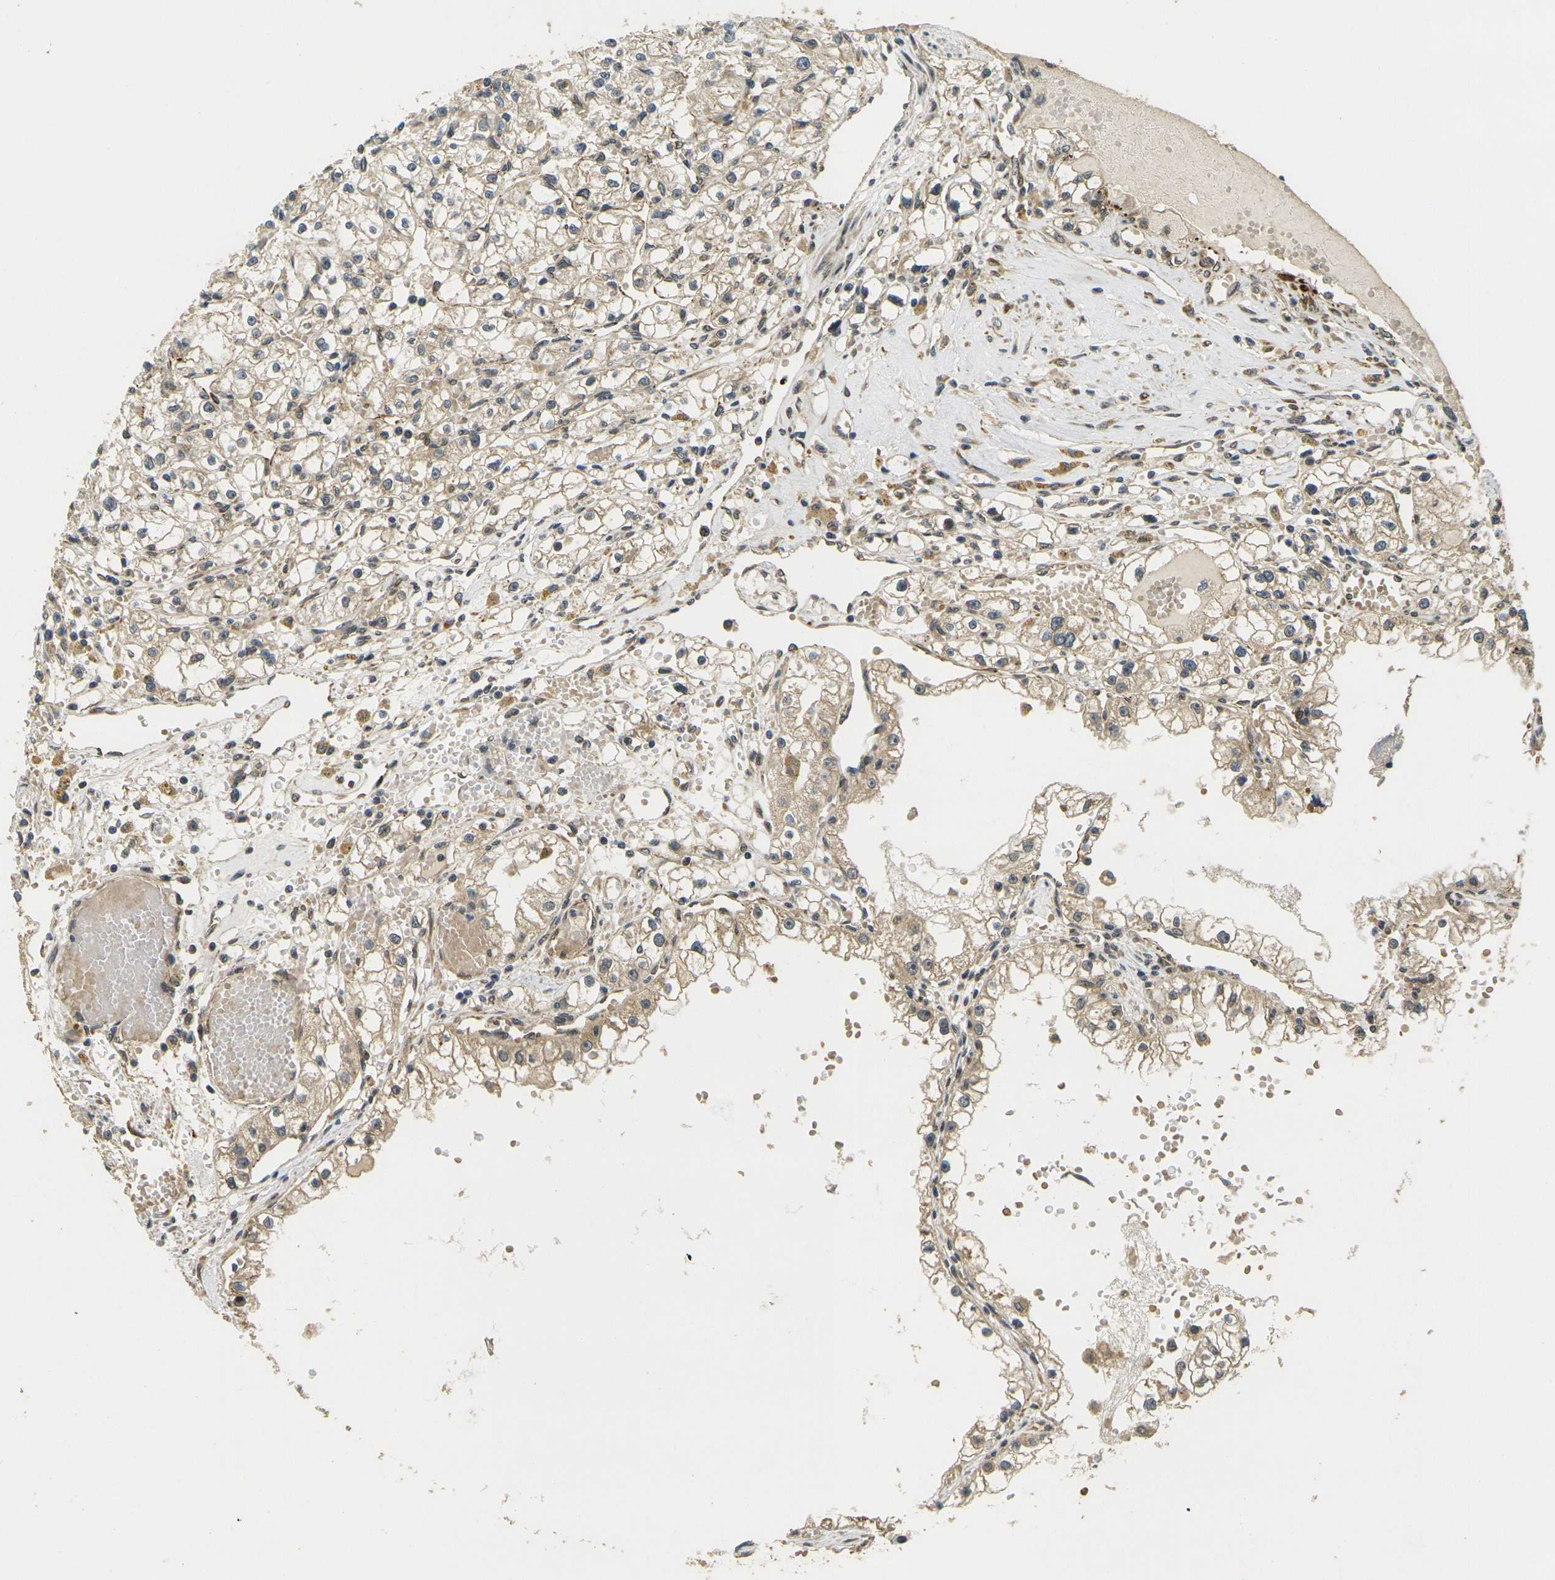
{"staining": {"intensity": "weak", "quantity": "25%-75%", "location": "cytoplasmic/membranous"}, "tissue": "renal cancer", "cell_type": "Tumor cells", "image_type": "cancer", "snomed": [{"axis": "morphology", "description": "Adenocarcinoma, NOS"}, {"axis": "topography", "description": "Kidney"}], "caption": "Protein staining of renal cancer (adenocarcinoma) tissue exhibits weak cytoplasmic/membranous staining in about 25%-75% of tumor cells.", "gene": "FUT11", "patient": {"sex": "male", "age": 56}}